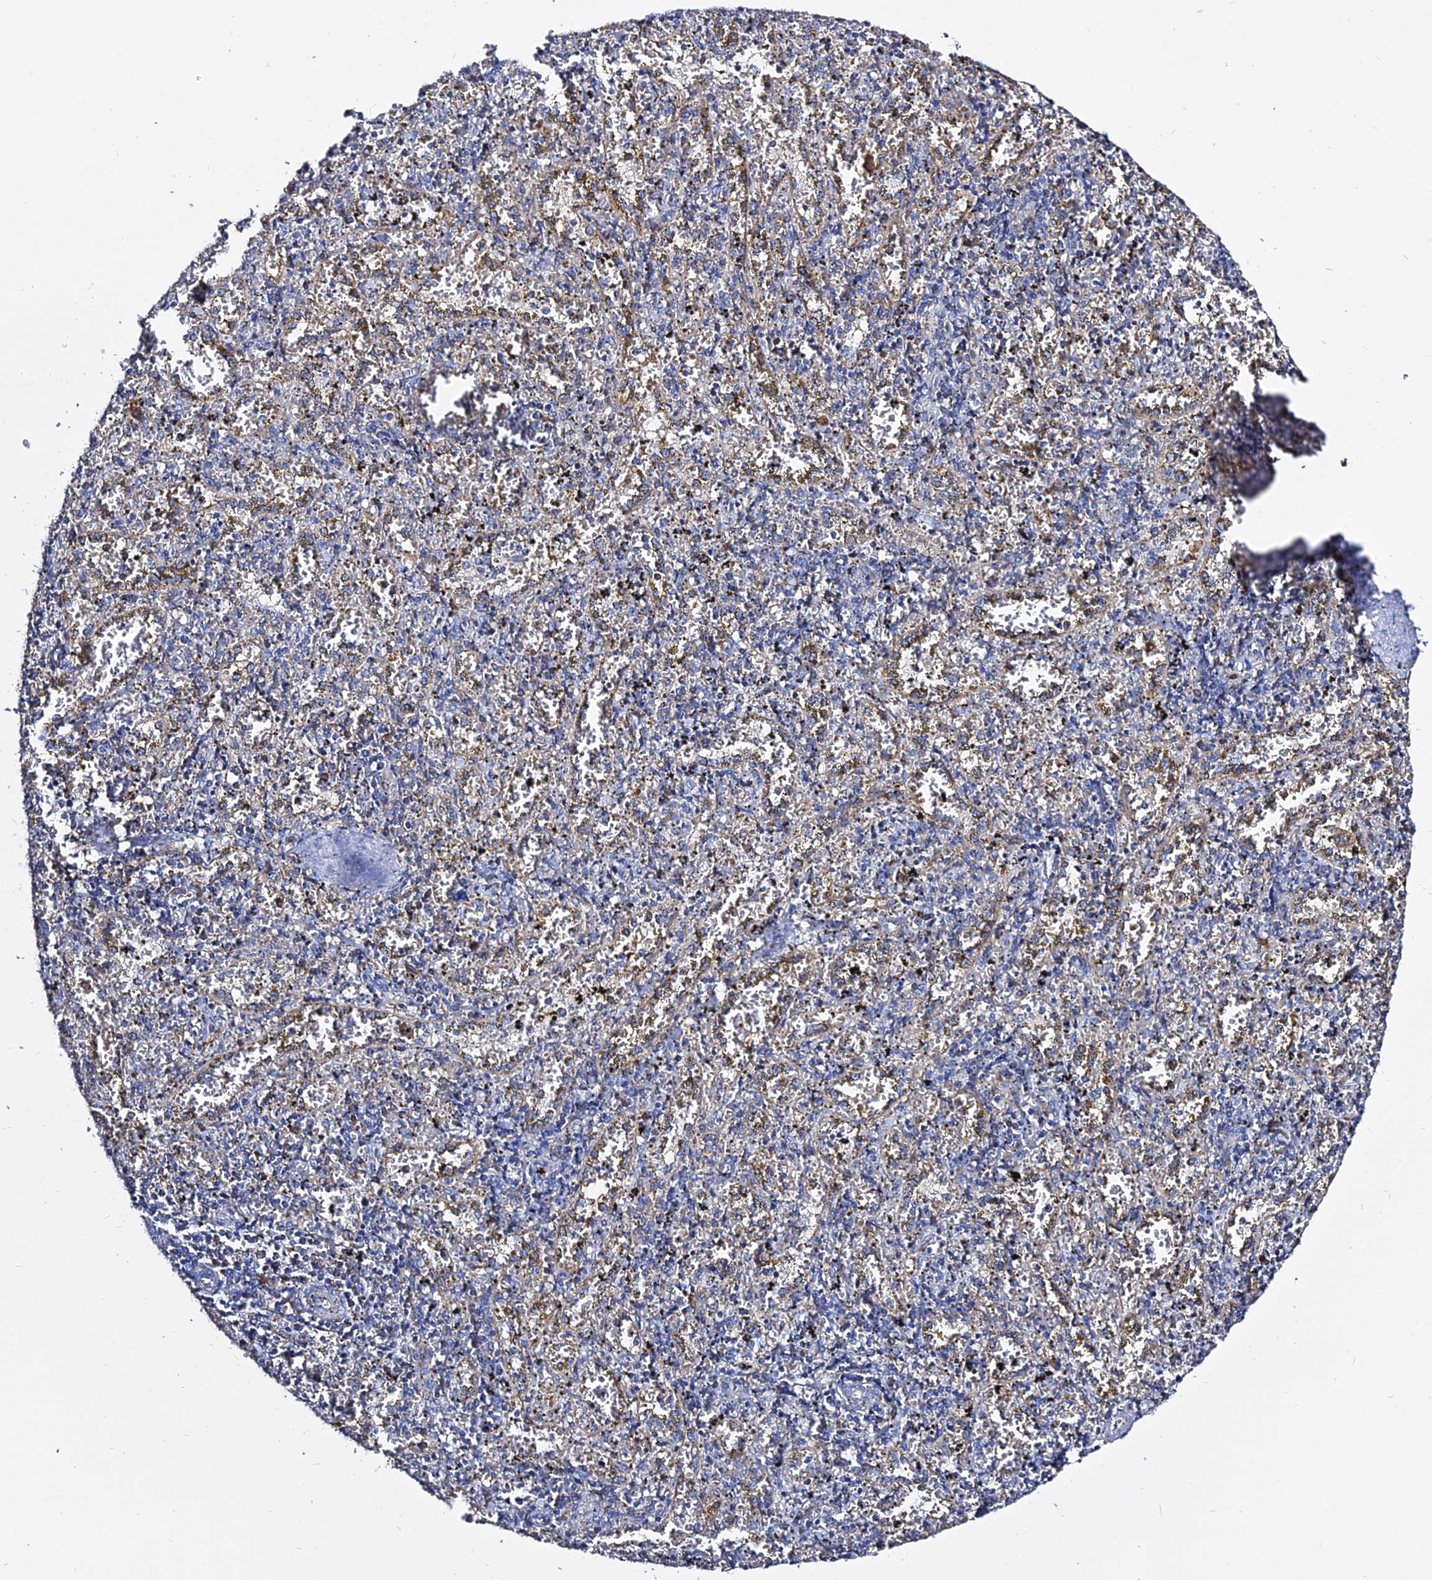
{"staining": {"intensity": "weak", "quantity": "<25%", "location": "cytoplasmic/membranous"}, "tissue": "spleen", "cell_type": "Cells in red pulp", "image_type": "normal", "snomed": [{"axis": "morphology", "description": "Normal tissue, NOS"}, {"axis": "topography", "description": "Spleen"}], "caption": "High power microscopy image of an IHC micrograph of benign spleen, revealing no significant staining in cells in red pulp. (Brightfield microscopy of DAB immunohistochemistry at high magnification).", "gene": "TYW5", "patient": {"sex": "male", "age": 11}}